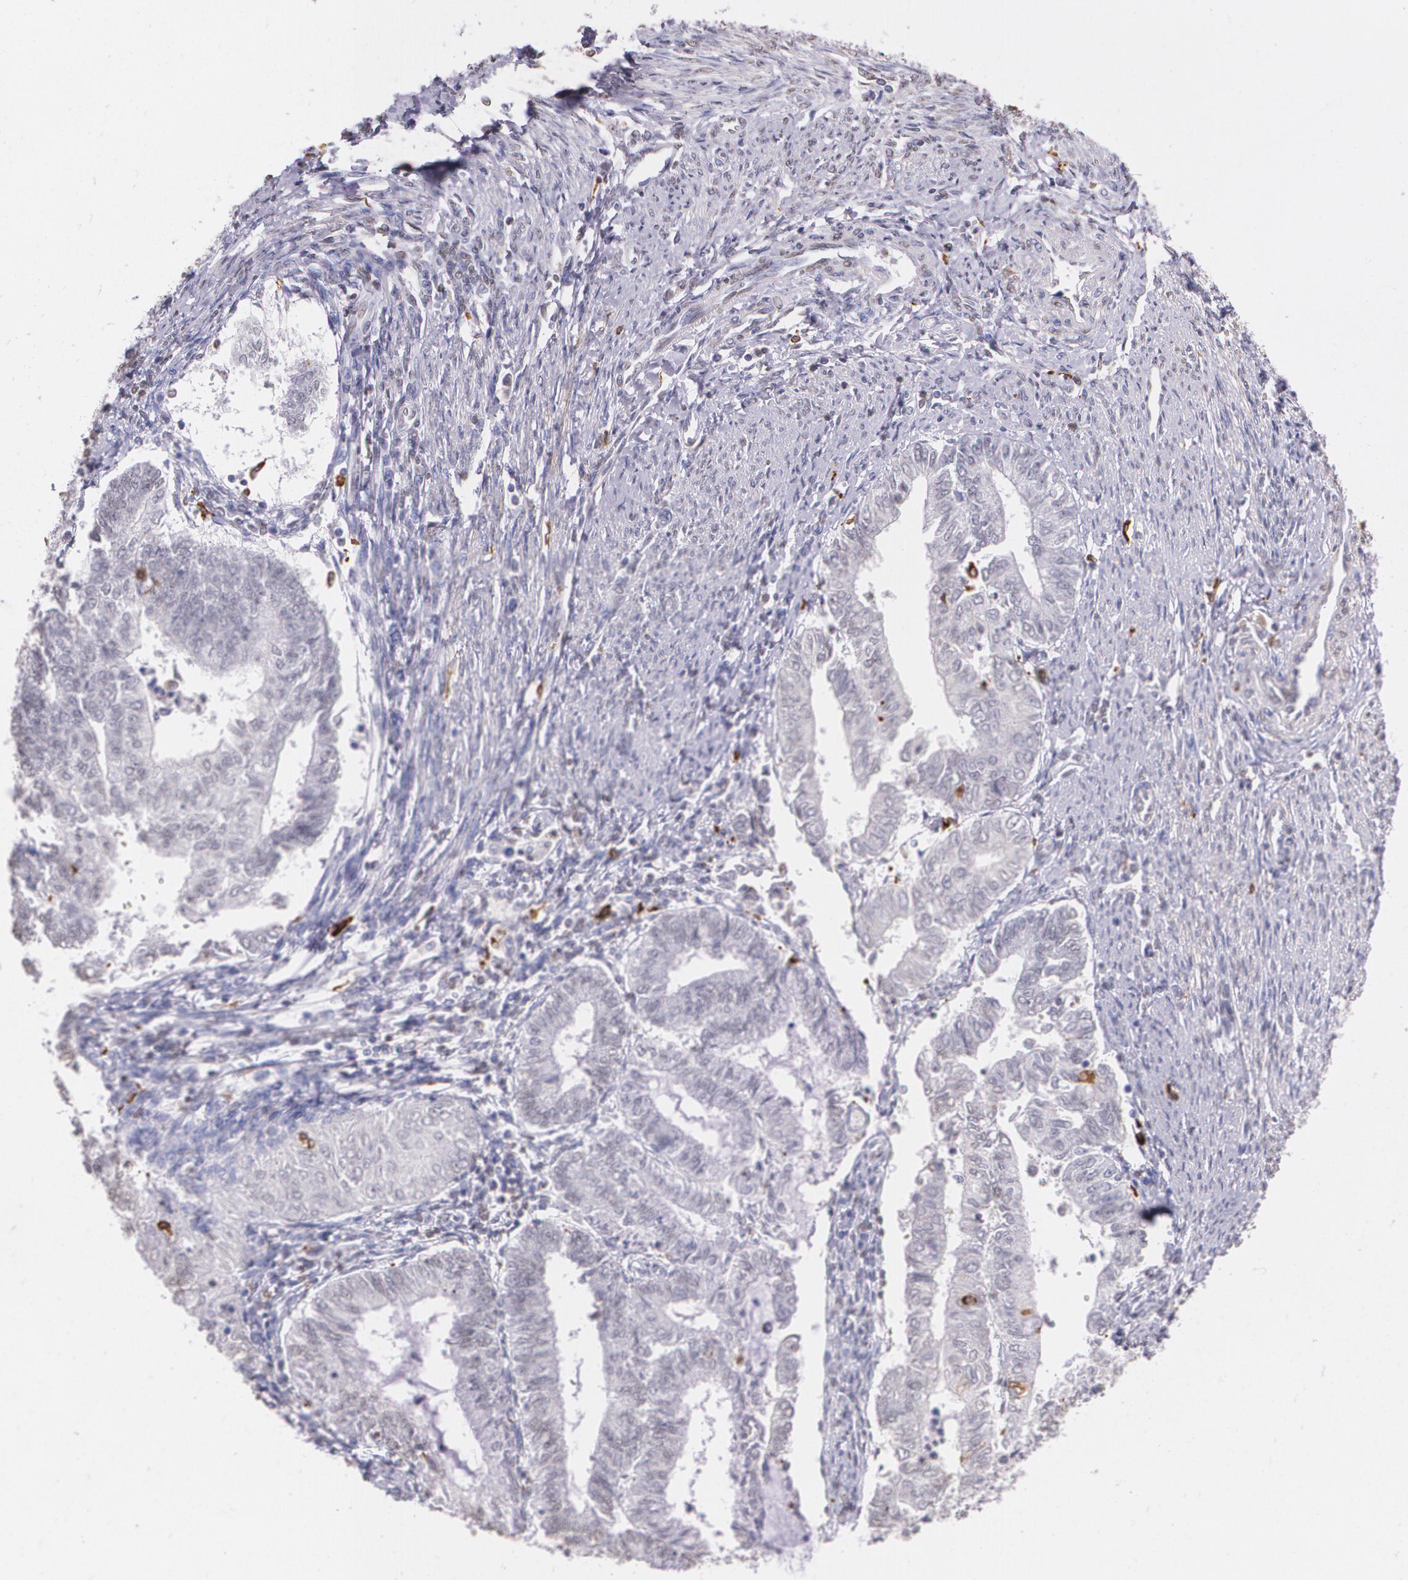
{"staining": {"intensity": "moderate", "quantity": "<25%", "location": "cytoplasmic/membranous"}, "tissue": "endometrial cancer", "cell_type": "Tumor cells", "image_type": "cancer", "snomed": [{"axis": "morphology", "description": "Adenocarcinoma, NOS"}, {"axis": "topography", "description": "Endometrium"}], "caption": "Moderate cytoplasmic/membranous staining for a protein is identified in about <25% of tumor cells of adenocarcinoma (endometrial) using immunohistochemistry (IHC).", "gene": "RTN1", "patient": {"sex": "female", "age": 66}}